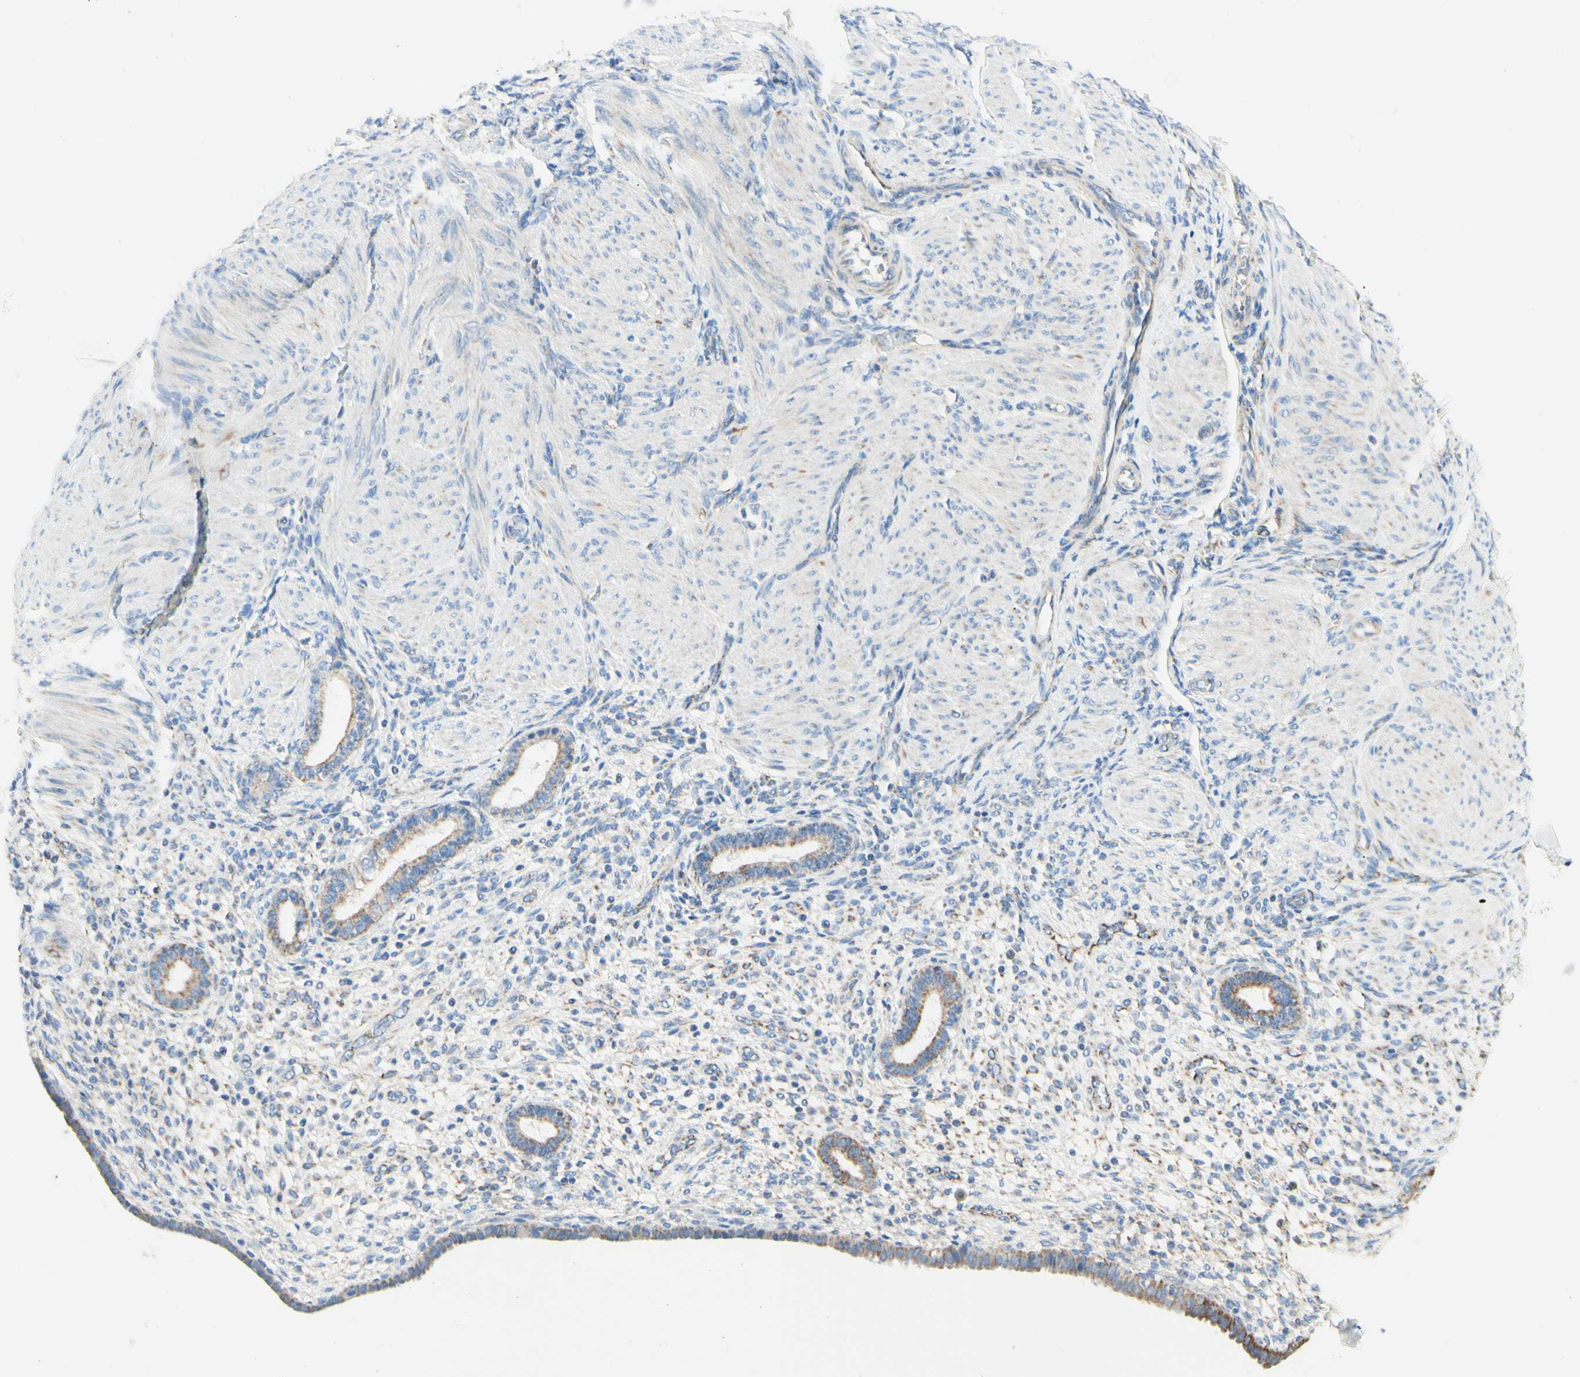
{"staining": {"intensity": "weak", "quantity": "<25%", "location": "cytoplasmic/membranous"}, "tissue": "endometrium", "cell_type": "Cells in endometrial stroma", "image_type": "normal", "snomed": [{"axis": "morphology", "description": "Normal tissue, NOS"}, {"axis": "topography", "description": "Endometrium"}], "caption": "The IHC image has no significant staining in cells in endometrial stroma of endometrium.", "gene": "ARMC10", "patient": {"sex": "female", "age": 72}}